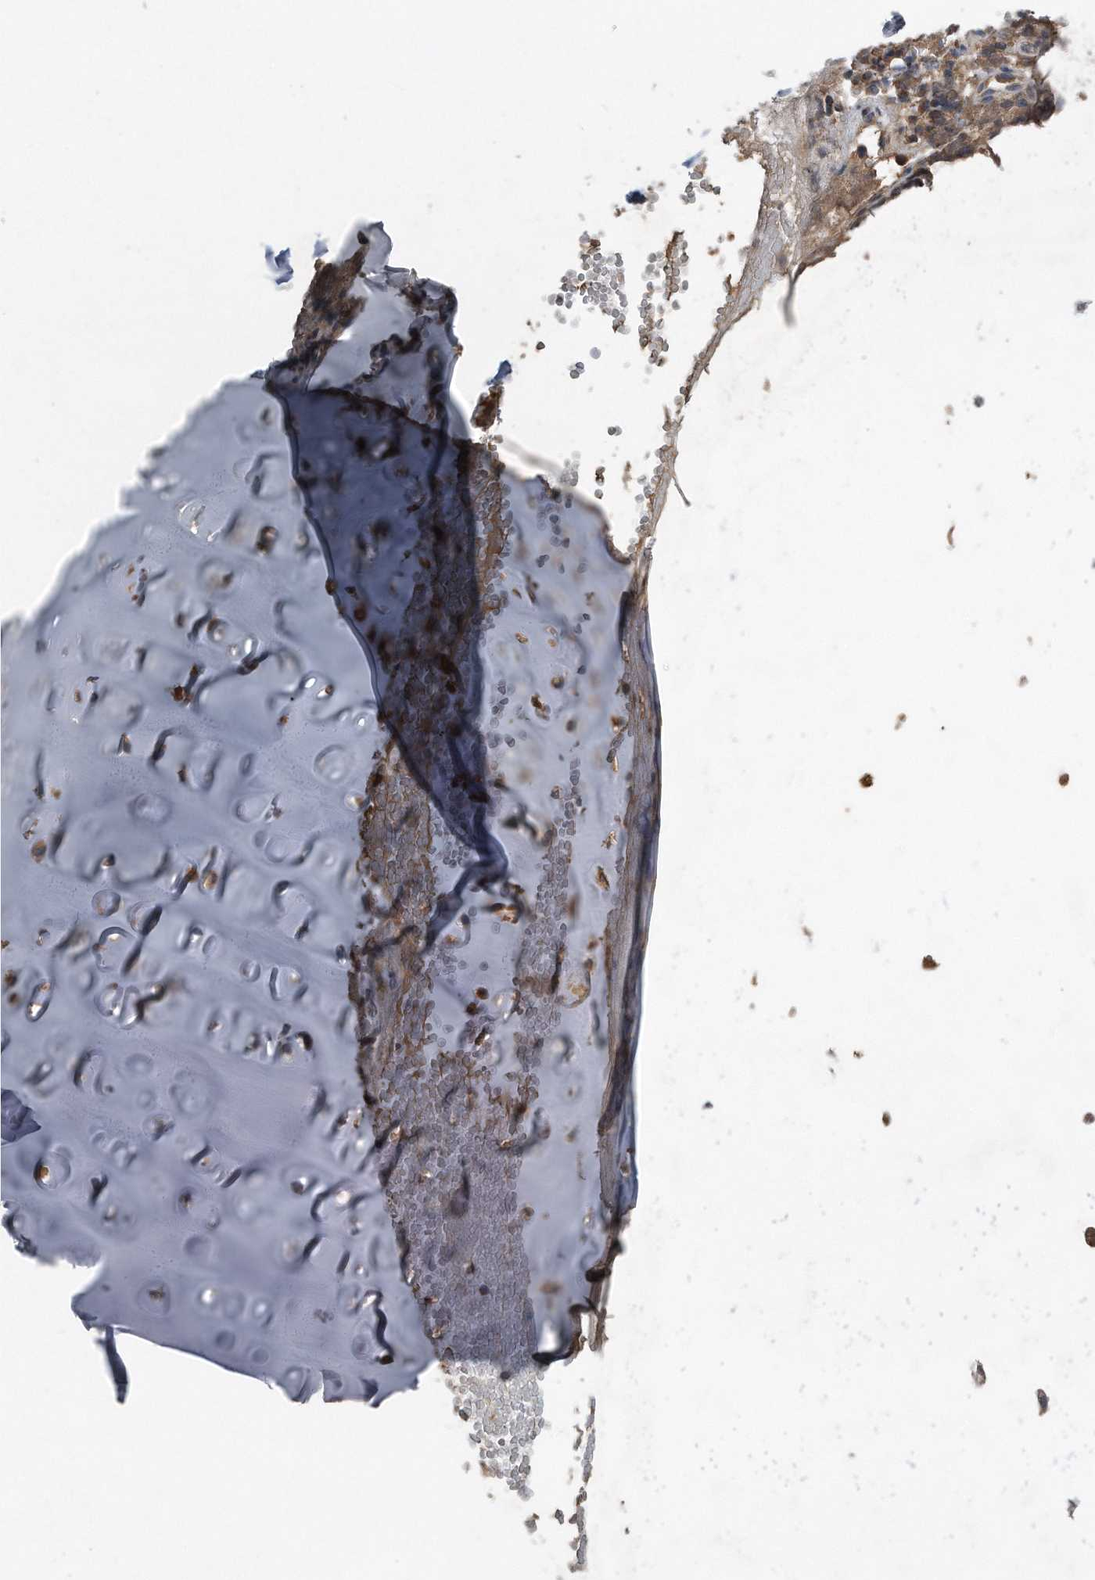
{"staining": {"intensity": "moderate", "quantity": ">75%", "location": "cytoplasmic/membranous"}, "tissue": "soft tissue", "cell_type": "Chondrocytes", "image_type": "normal", "snomed": [{"axis": "morphology", "description": "Normal tissue, NOS"}, {"axis": "morphology", "description": "Basal cell carcinoma"}, {"axis": "topography", "description": "Cartilage tissue"}, {"axis": "topography", "description": "Nasopharynx"}, {"axis": "topography", "description": "Oral tissue"}], "caption": "Brown immunohistochemical staining in normal human soft tissue reveals moderate cytoplasmic/membranous staining in about >75% of chondrocytes. Immunohistochemistry stains the protein in brown and the nuclei are stained blue.", "gene": "SDHA", "patient": {"sex": "female", "age": 77}}